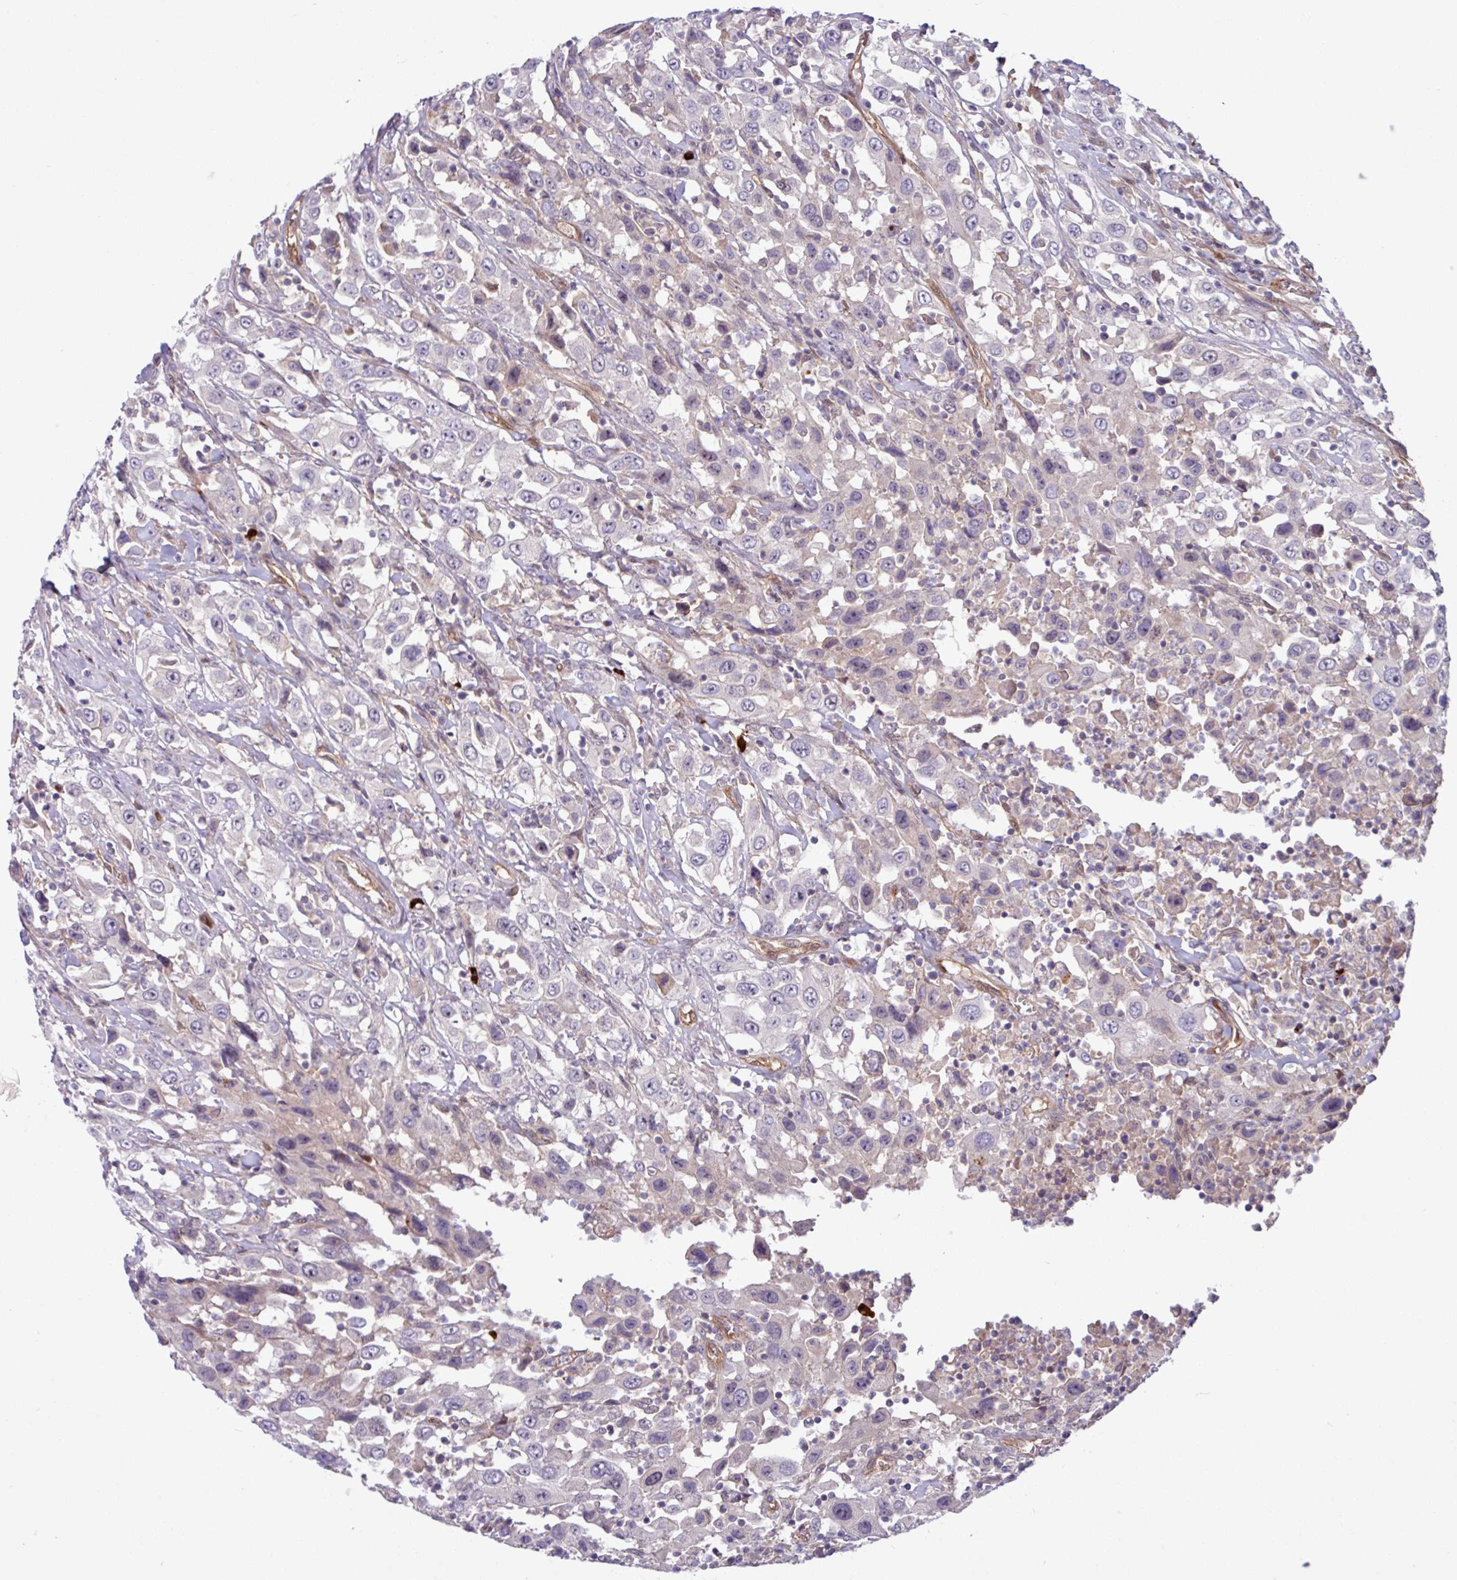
{"staining": {"intensity": "negative", "quantity": "none", "location": "none"}, "tissue": "urothelial cancer", "cell_type": "Tumor cells", "image_type": "cancer", "snomed": [{"axis": "morphology", "description": "Urothelial carcinoma, High grade"}, {"axis": "topography", "description": "Urinary bladder"}], "caption": "IHC of urothelial cancer shows no positivity in tumor cells.", "gene": "B4GALNT4", "patient": {"sex": "male", "age": 61}}